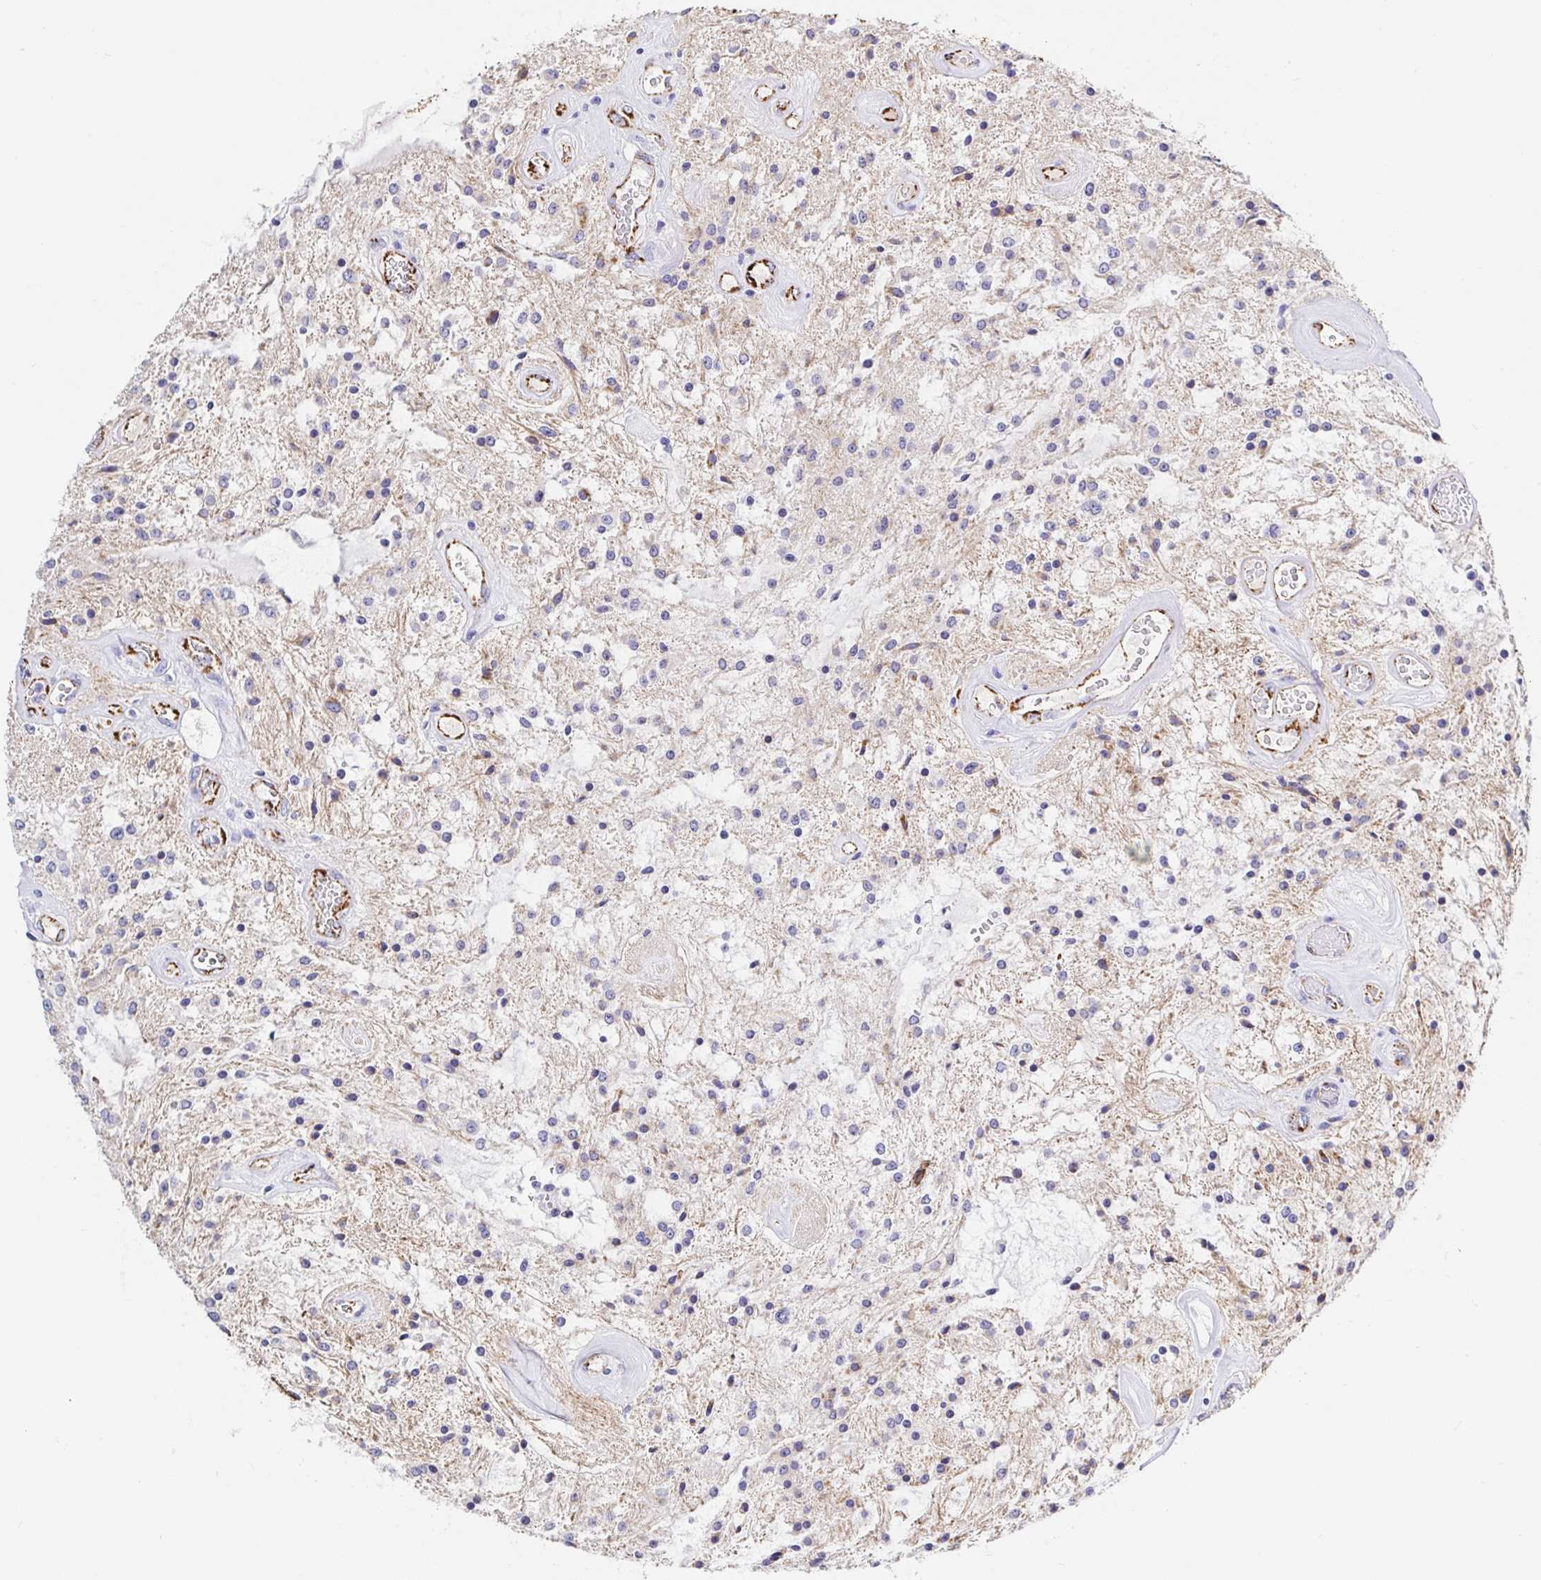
{"staining": {"intensity": "negative", "quantity": "none", "location": "none"}, "tissue": "glioma", "cell_type": "Tumor cells", "image_type": "cancer", "snomed": [{"axis": "morphology", "description": "Glioma, malignant, Low grade"}, {"axis": "topography", "description": "Cerebellum"}], "caption": "Immunohistochemical staining of glioma reveals no significant expression in tumor cells.", "gene": "MAOA", "patient": {"sex": "female", "age": 14}}